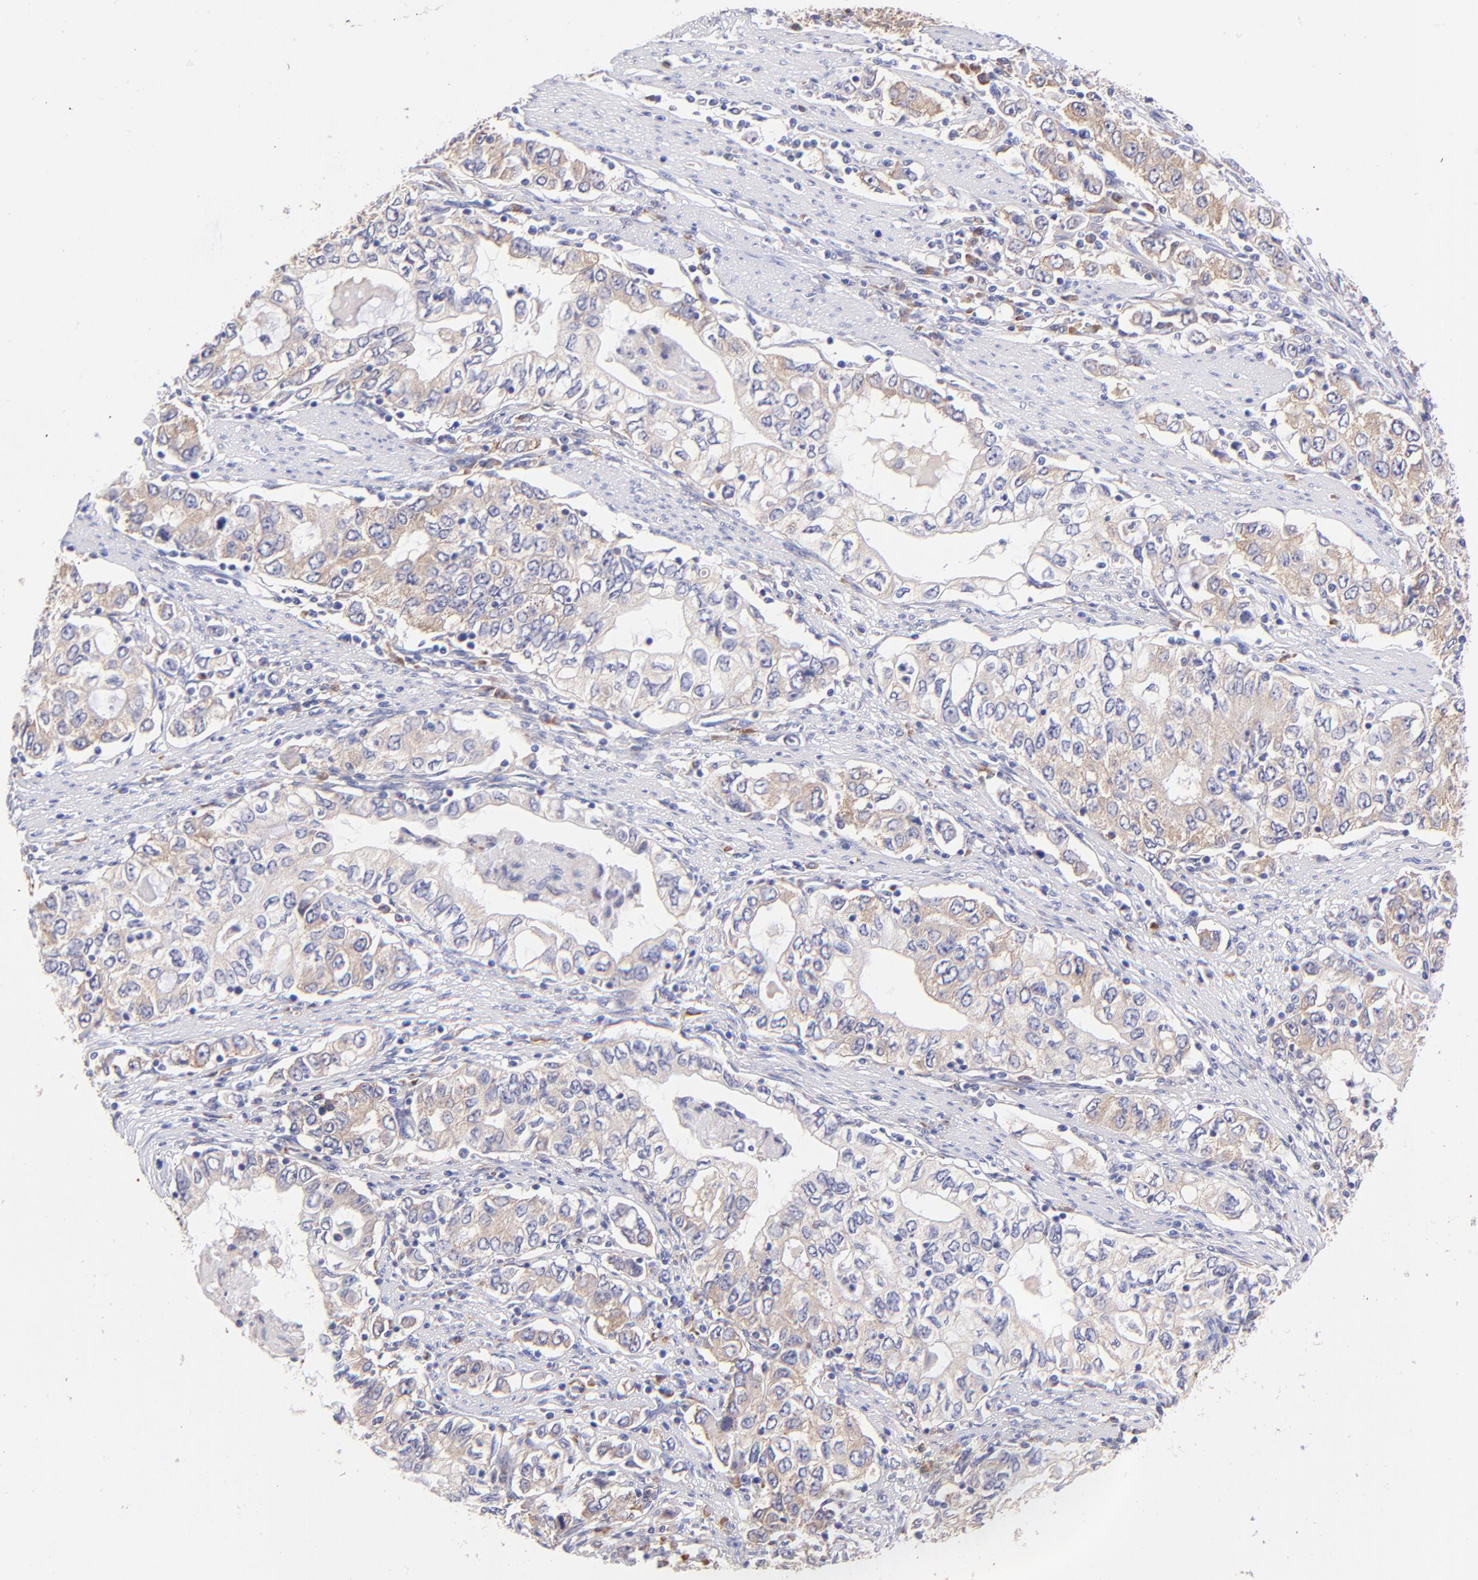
{"staining": {"intensity": "weak", "quantity": "25%-75%", "location": "cytoplasmic/membranous"}, "tissue": "stomach cancer", "cell_type": "Tumor cells", "image_type": "cancer", "snomed": [{"axis": "morphology", "description": "Adenocarcinoma, NOS"}, {"axis": "topography", "description": "Stomach, lower"}], "caption": "IHC histopathology image of stomach cancer (adenocarcinoma) stained for a protein (brown), which displays low levels of weak cytoplasmic/membranous positivity in approximately 25%-75% of tumor cells.", "gene": "RPL11", "patient": {"sex": "female", "age": 72}}